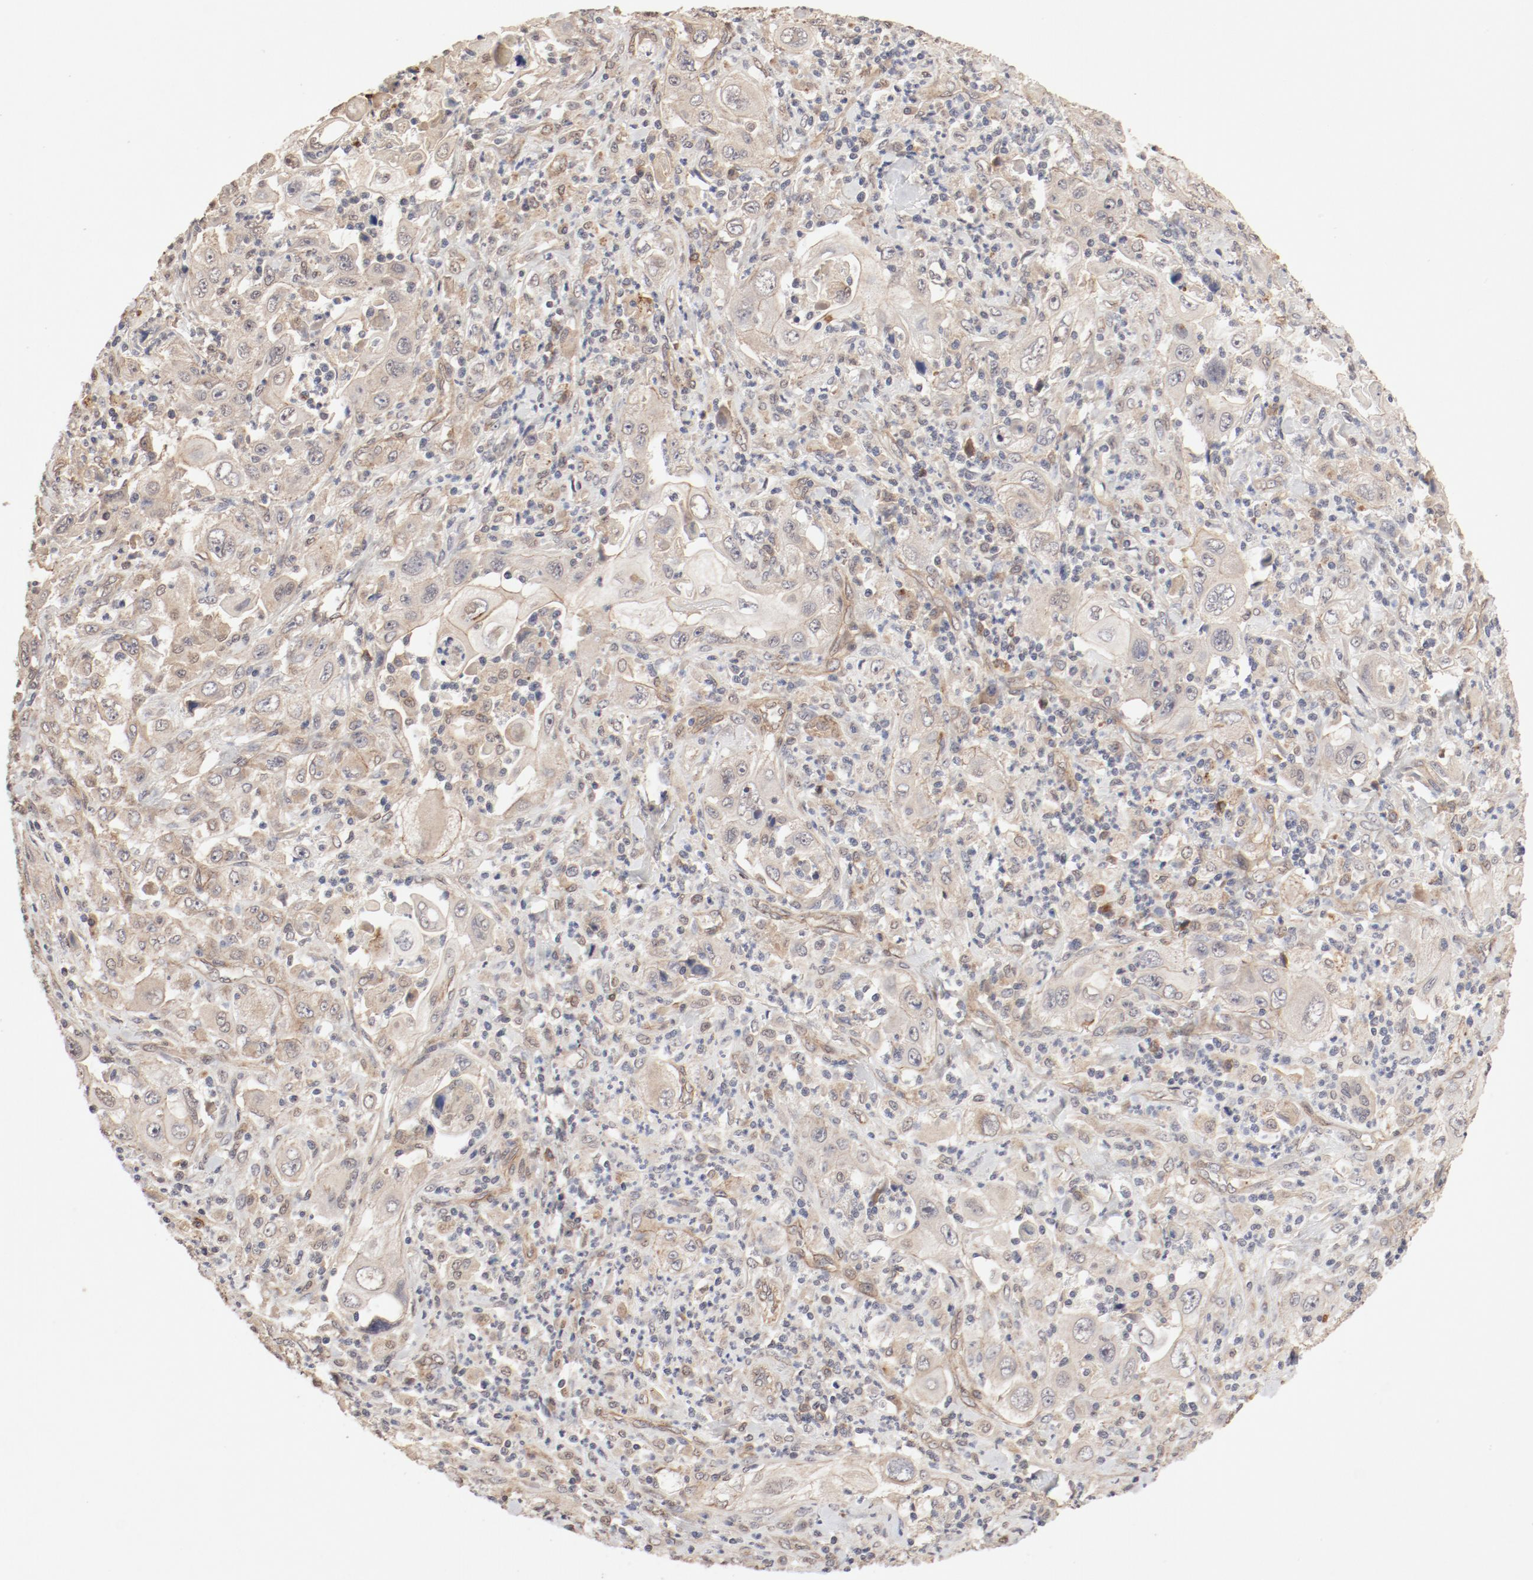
{"staining": {"intensity": "moderate", "quantity": ">75%", "location": "cytoplasmic/membranous"}, "tissue": "pancreatic cancer", "cell_type": "Tumor cells", "image_type": "cancer", "snomed": [{"axis": "morphology", "description": "Adenocarcinoma, NOS"}, {"axis": "topography", "description": "Pancreas"}], "caption": "A medium amount of moderate cytoplasmic/membranous positivity is seen in approximately >75% of tumor cells in adenocarcinoma (pancreatic) tissue. (DAB (3,3'-diaminobenzidine) = brown stain, brightfield microscopy at high magnification).", "gene": "IL3RA", "patient": {"sex": "male", "age": 70}}